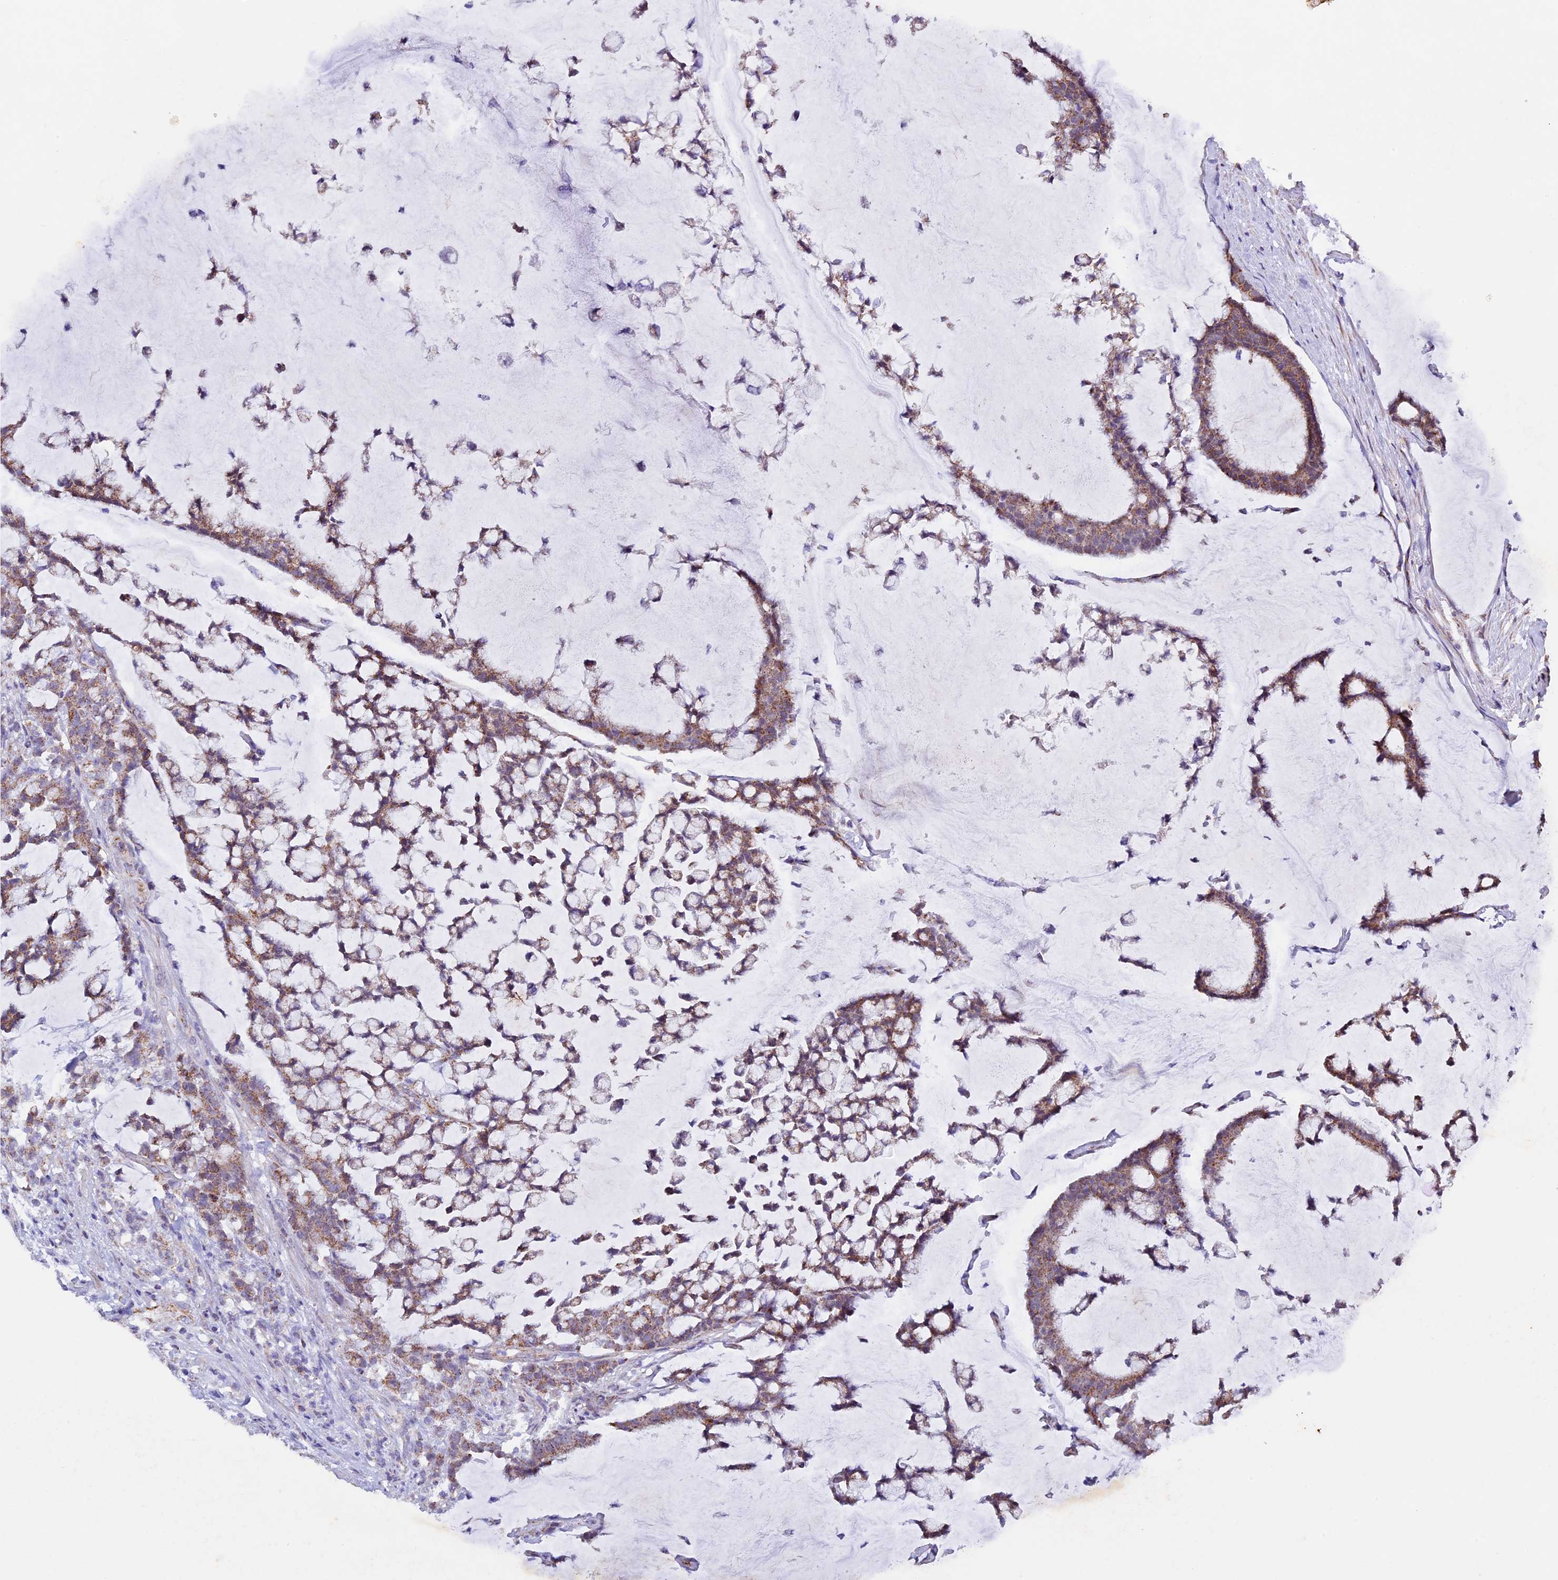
{"staining": {"intensity": "moderate", "quantity": ">75%", "location": "cytoplasmic/membranous"}, "tissue": "colorectal cancer", "cell_type": "Tumor cells", "image_type": "cancer", "snomed": [{"axis": "morphology", "description": "Adenocarcinoma, NOS"}, {"axis": "topography", "description": "Colon"}], "caption": "Human colorectal adenocarcinoma stained with a protein marker displays moderate staining in tumor cells.", "gene": "TFAM", "patient": {"sex": "female", "age": 84}}